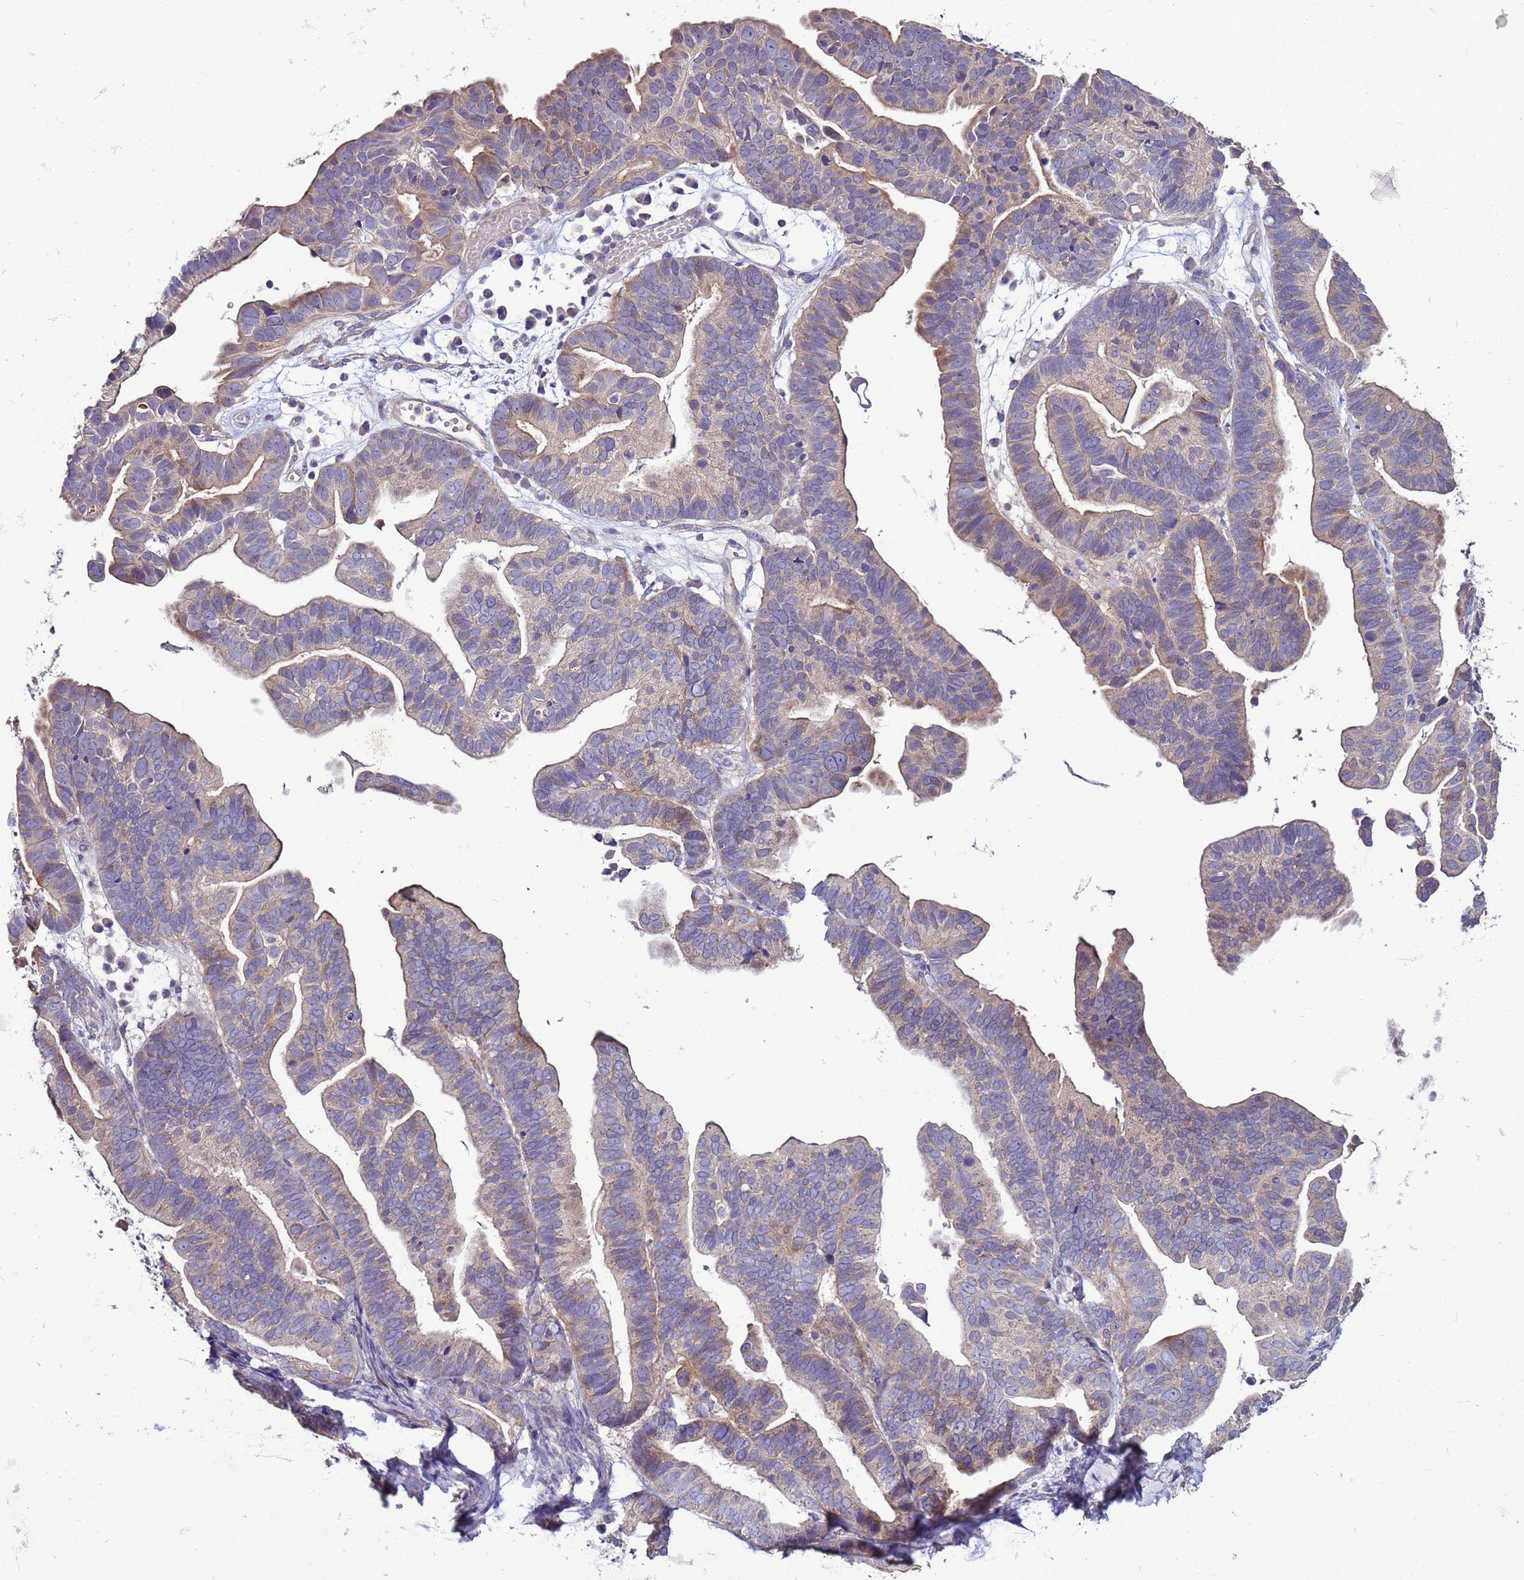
{"staining": {"intensity": "weak", "quantity": "<25%", "location": "cytoplasmic/membranous"}, "tissue": "ovarian cancer", "cell_type": "Tumor cells", "image_type": "cancer", "snomed": [{"axis": "morphology", "description": "Cystadenocarcinoma, serous, NOS"}, {"axis": "topography", "description": "Ovary"}], "caption": "A photomicrograph of ovarian cancer stained for a protein displays no brown staining in tumor cells.", "gene": "RABL2B", "patient": {"sex": "female", "age": 56}}